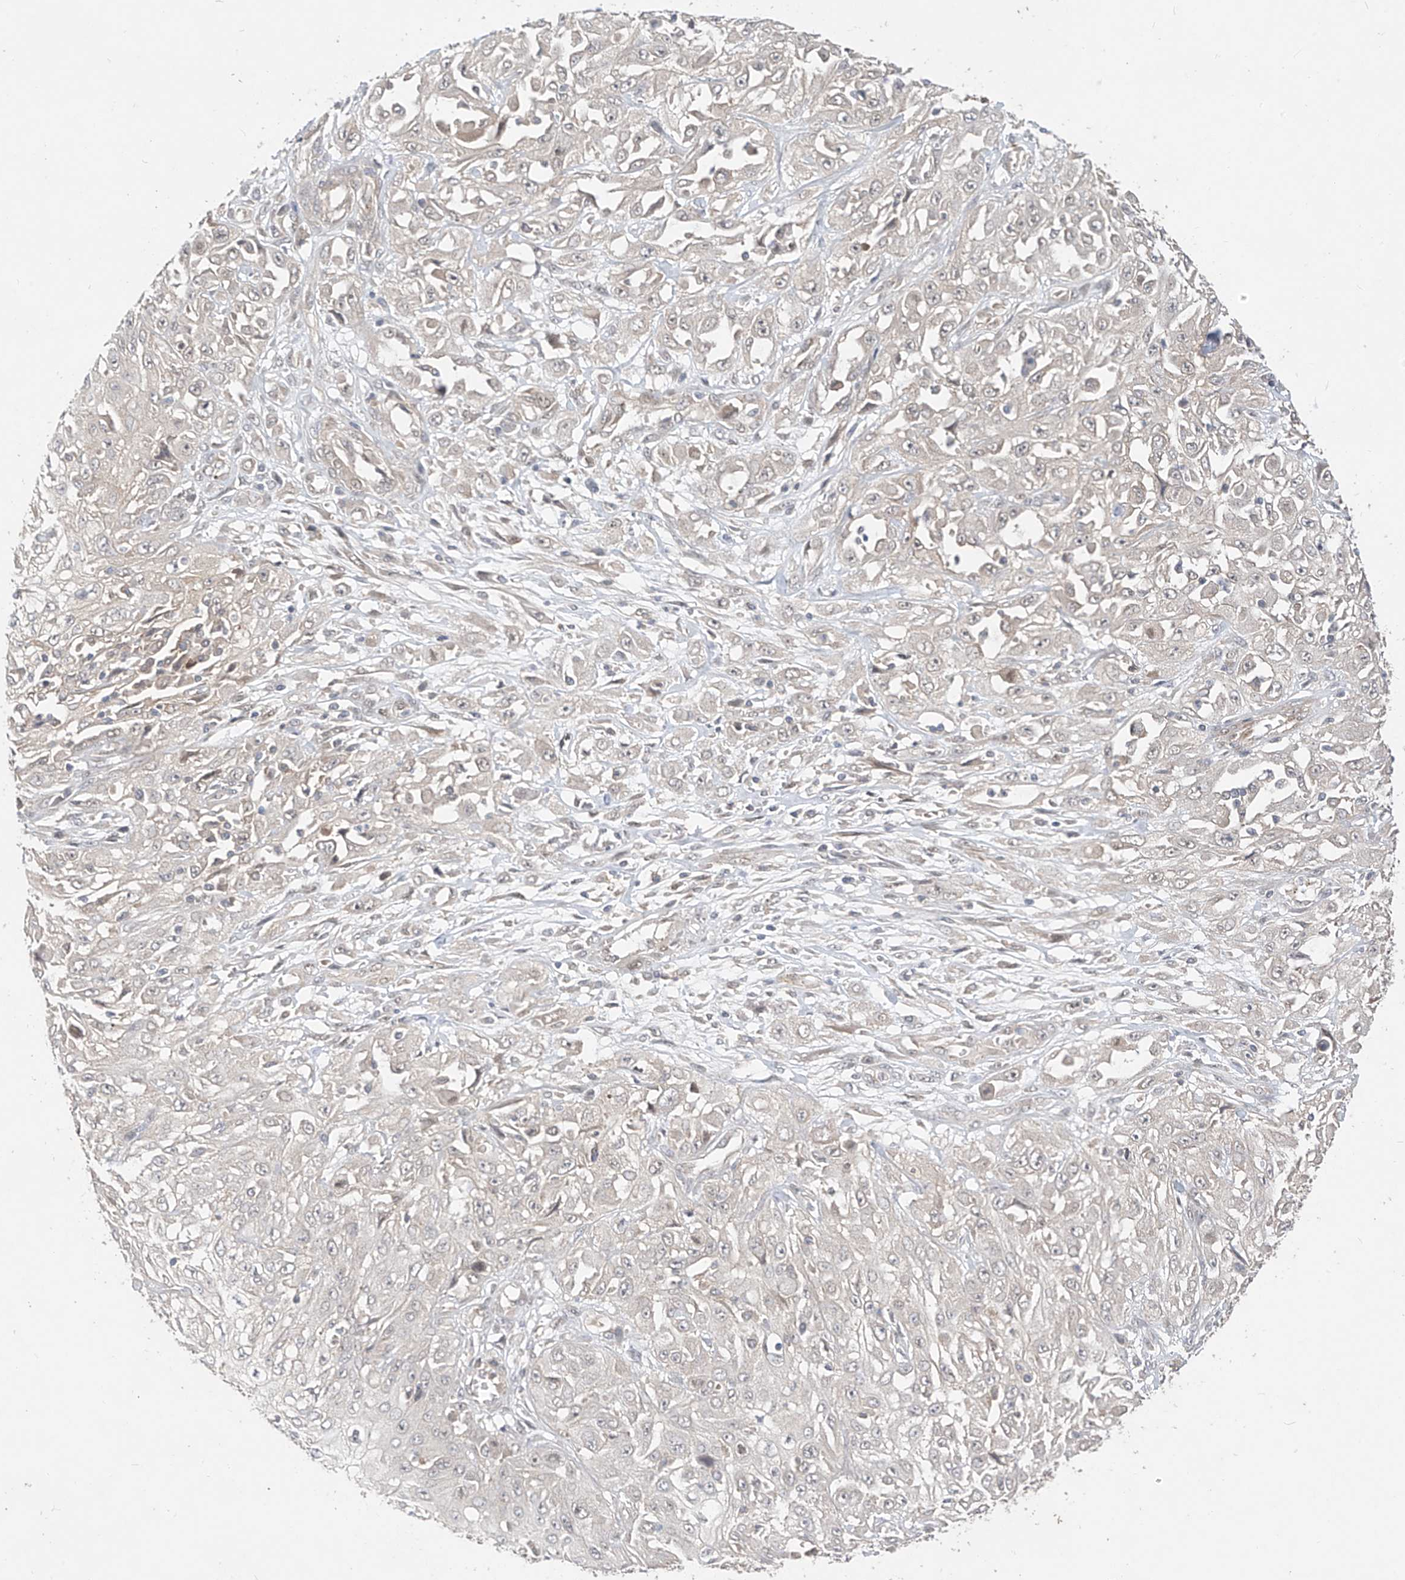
{"staining": {"intensity": "negative", "quantity": "none", "location": "none"}, "tissue": "skin cancer", "cell_type": "Tumor cells", "image_type": "cancer", "snomed": [{"axis": "morphology", "description": "Squamous cell carcinoma, NOS"}, {"axis": "morphology", "description": "Squamous cell carcinoma, metastatic, NOS"}, {"axis": "topography", "description": "Skin"}, {"axis": "topography", "description": "Lymph node"}], "caption": "A high-resolution image shows IHC staining of skin metastatic squamous cell carcinoma, which reveals no significant expression in tumor cells.", "gene": "MRTFA", "patient": {"sex": "male", "age": 75}}